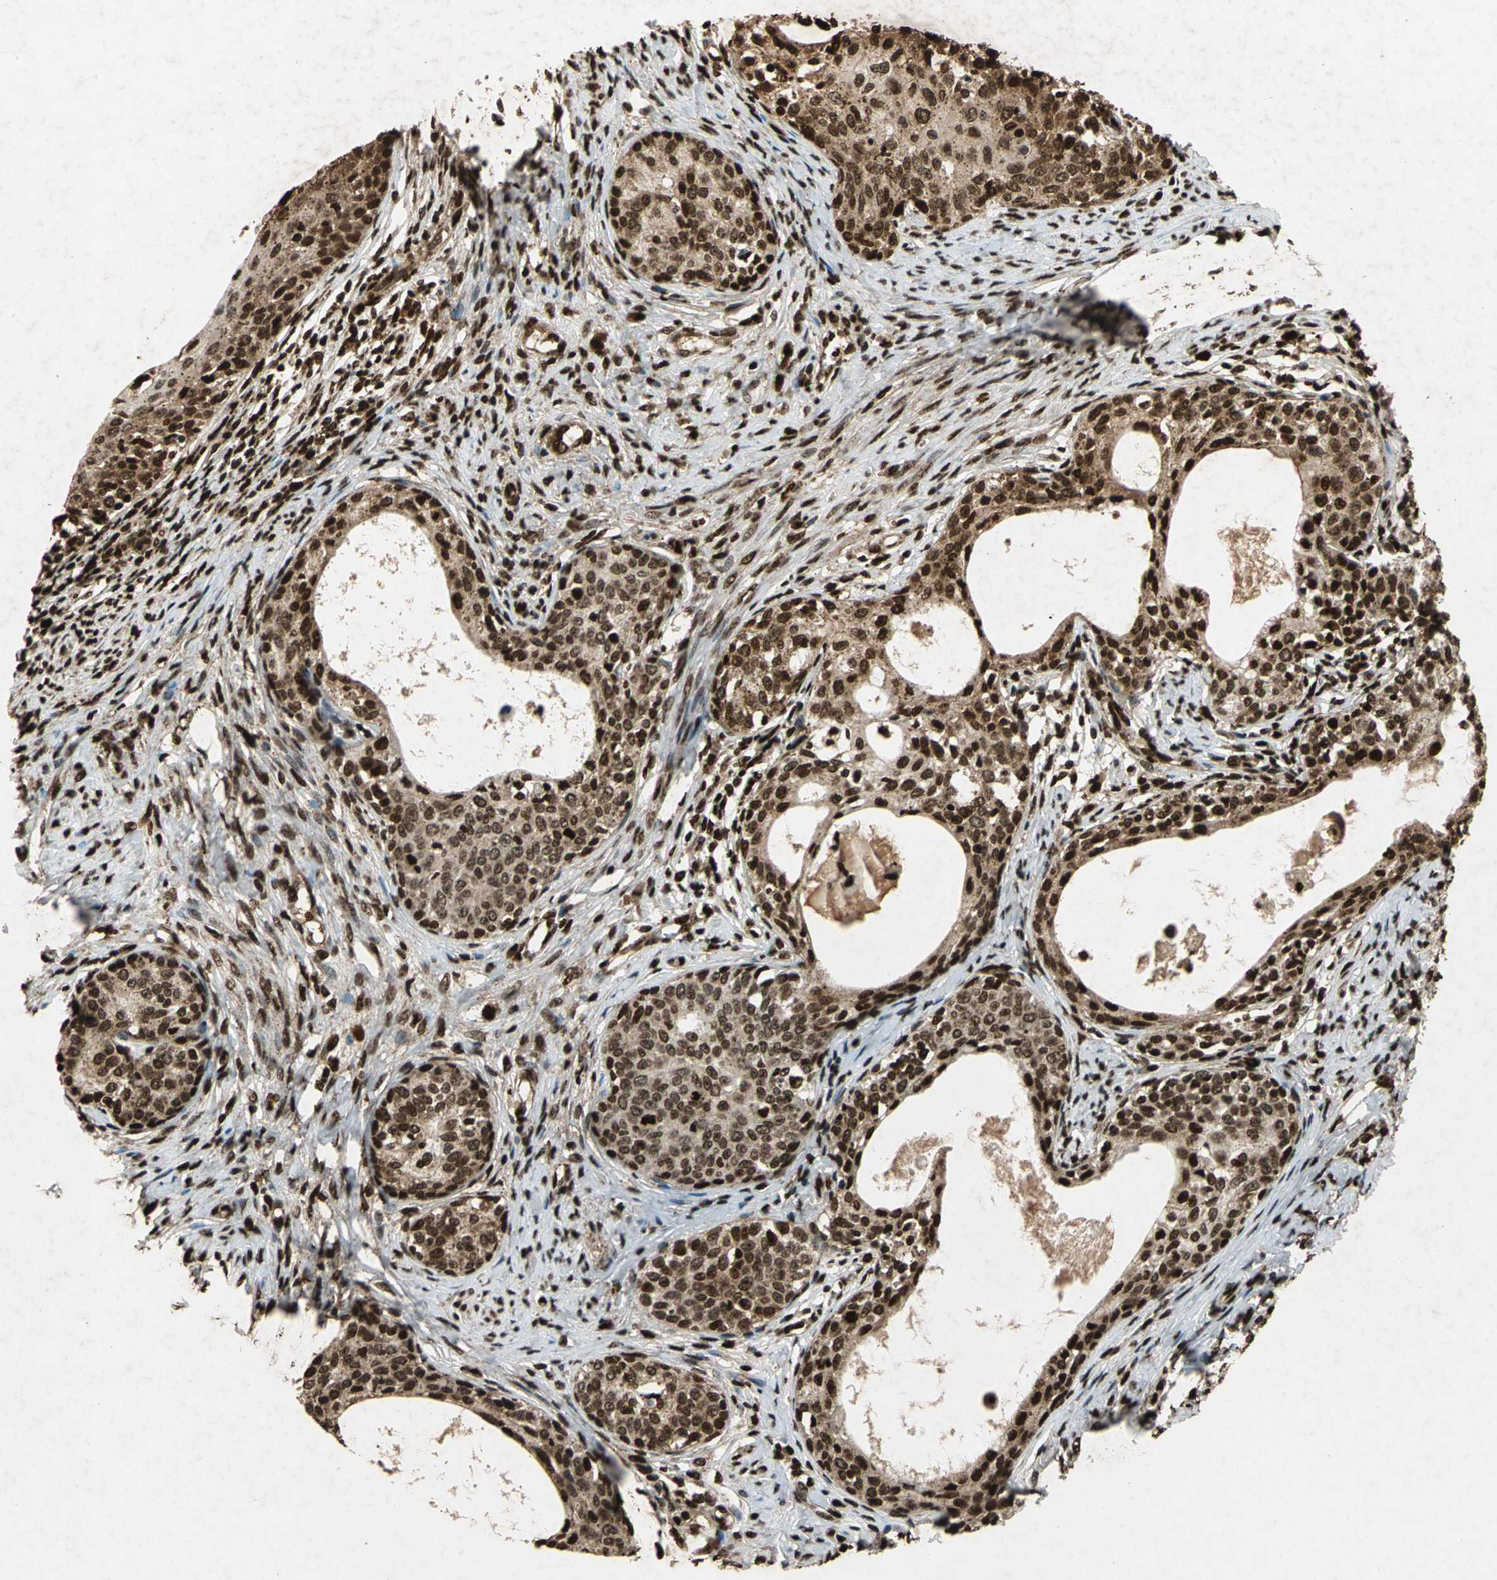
{"staining": {"intensity": "strong", "quantity": ">75%", "location": "cytoplasmic/membranous,nuclear"}, "tissue": "cervical cancer", "cell_type": "Tumor cells", "image_type": "cancer", "snomed": [{"axis": "morphology", "description": "Squamous cell carcinoma, NOS"}, {"axis": "morphology", "description": "Adenocarcinoma, NOS"}, {"axis": "topography", "description": "Cervix"}], "caption": "A brown stain labels strong cytoplasmic/membranous and nuclear expression of a protein in human cervical cancer (adenocarcinoma) tumor cells. (DAB (3,3'-diaminobenzidine) IHC with brightfield microscopy, high magnification).", "gene": "ANP32A", "patient": {"sex": "female", "age": 52}}